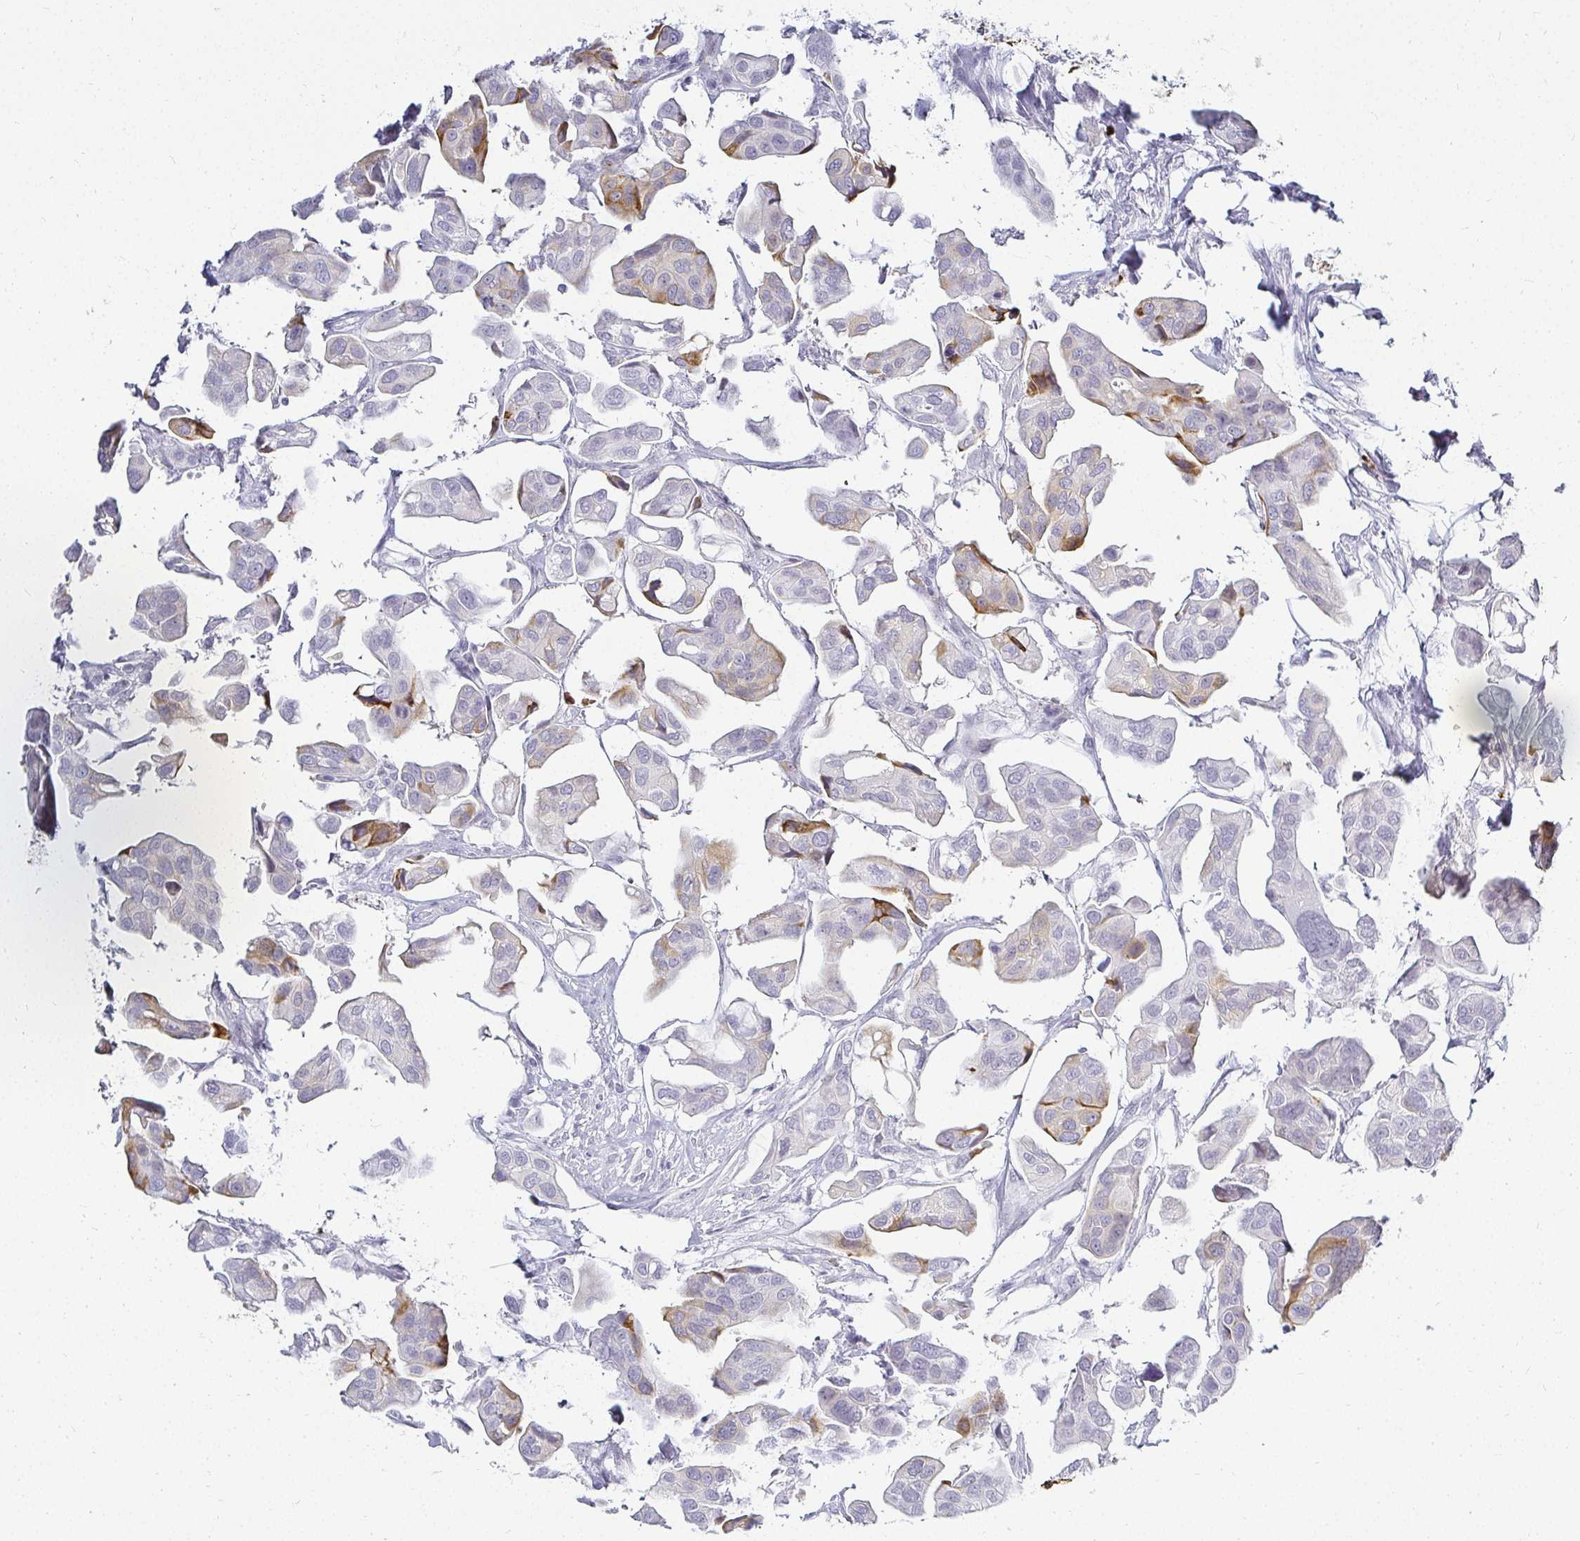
{"staining": {"intensity": "moderate", "quantity": "<25%", "location": "cytoplasmic/membranous"}, "tissue": "renal cancer", "cell_type": "Tumor cells", "image_type": "cancer", "snomed": [{"axis": "morphology", "description": "Adenocarcinoma, NOS"}, {"axis": "topography", "description": "Urinary bladder"}], "caption": "Tumor cells show low levels of moderate cytoplasmic/membranous expression in about <25% of cells in human renal cancer.", "gene": "ACAN", "patient": {"sex": "male", "age": 61}}